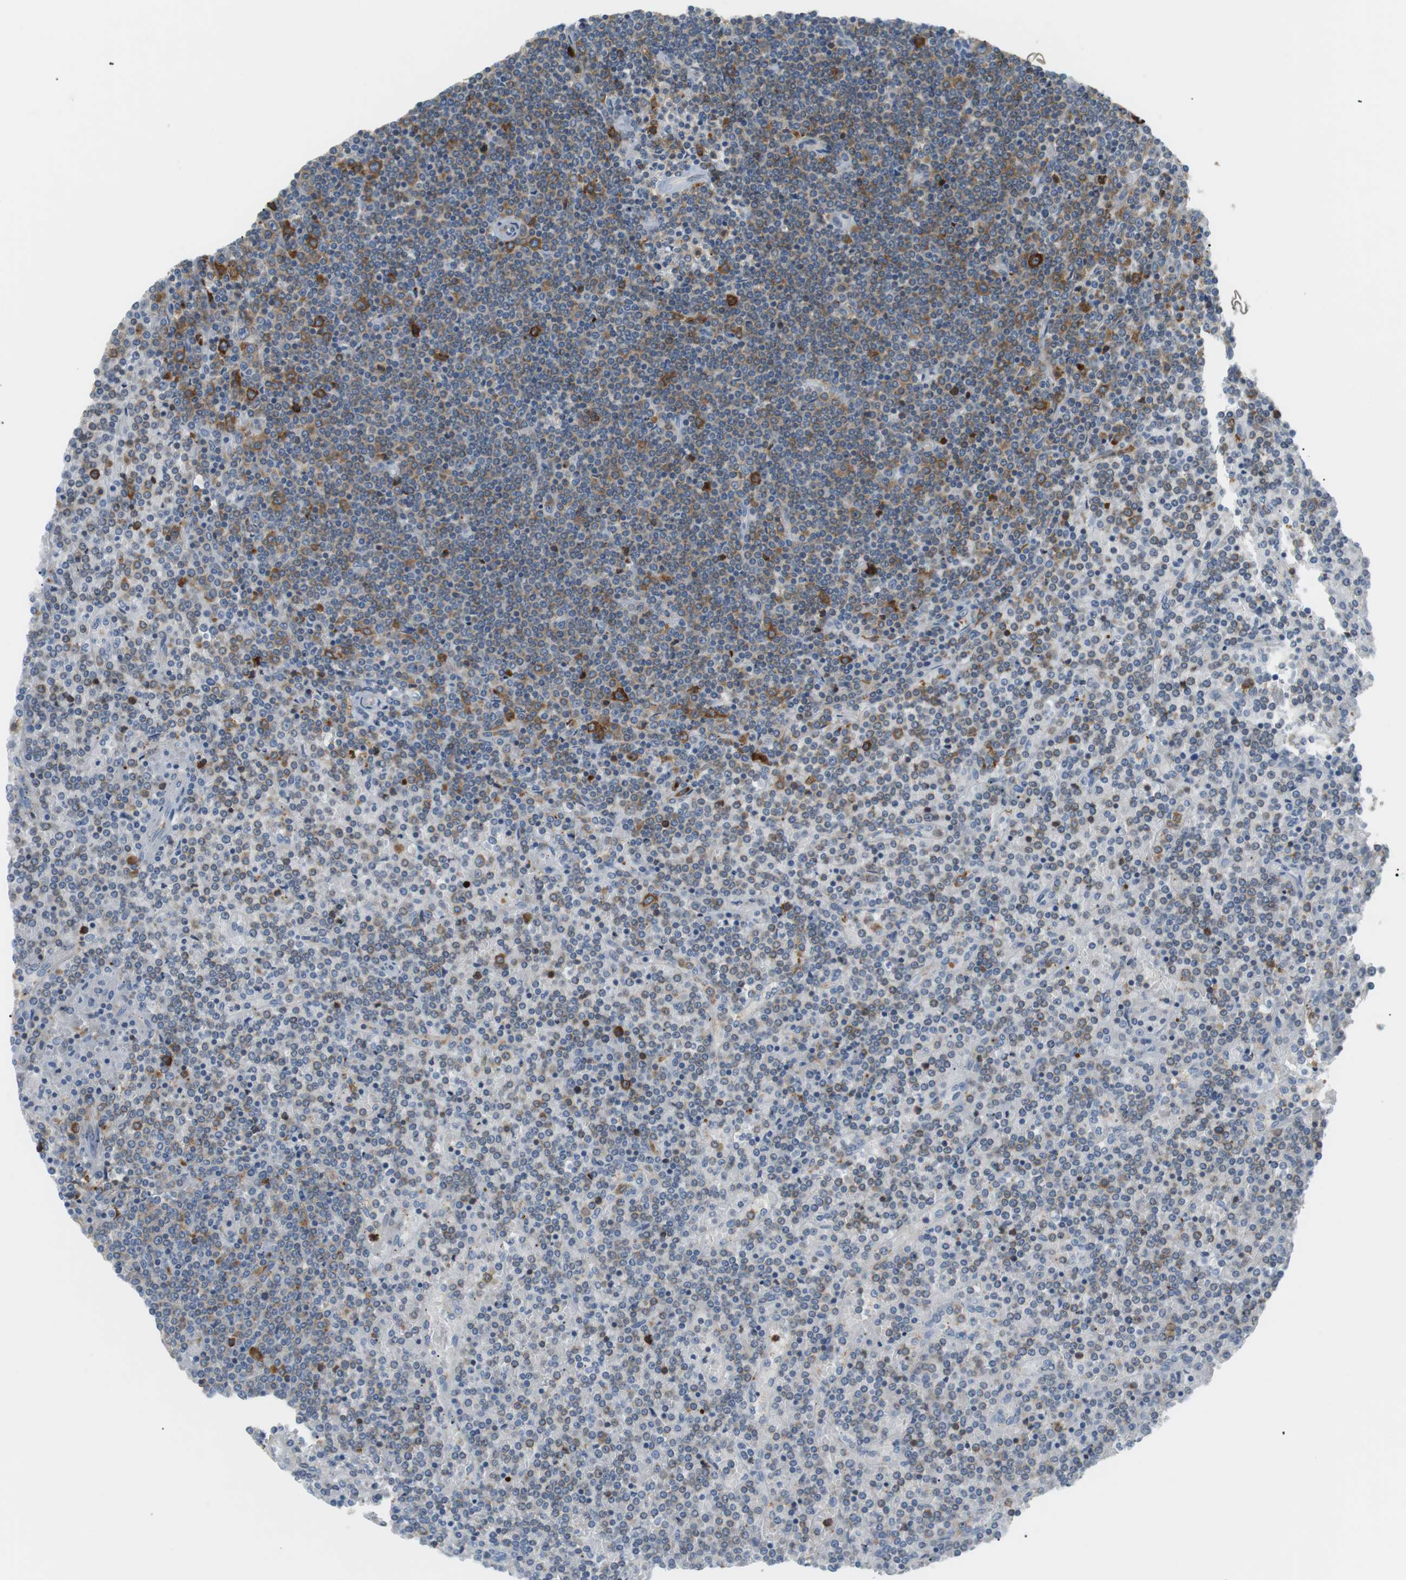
{"staining": {"intensity": "moderate", "quantity": "25%-75%", "location": "cytoplasmic/membranous"}, "tissue": "lymphoma", "cell_type": "Tumor cells", "image_type": "cancer", "snomed": [{"axis": "morphology", "description": "Malignant lymphoma, non-Hodgkin's type, Low grade"}, {"axis": "topography", "description": "Spleen"}], "caption": "Protein expression analysis of human lymphoma reveals moderate cytoplasmic/membranous positivity in about 25%-75% of tumor cells. Nuclei are stained in blue.", "gene": "TMEM200A", "patient": {"sex": "female", "age": 19}}